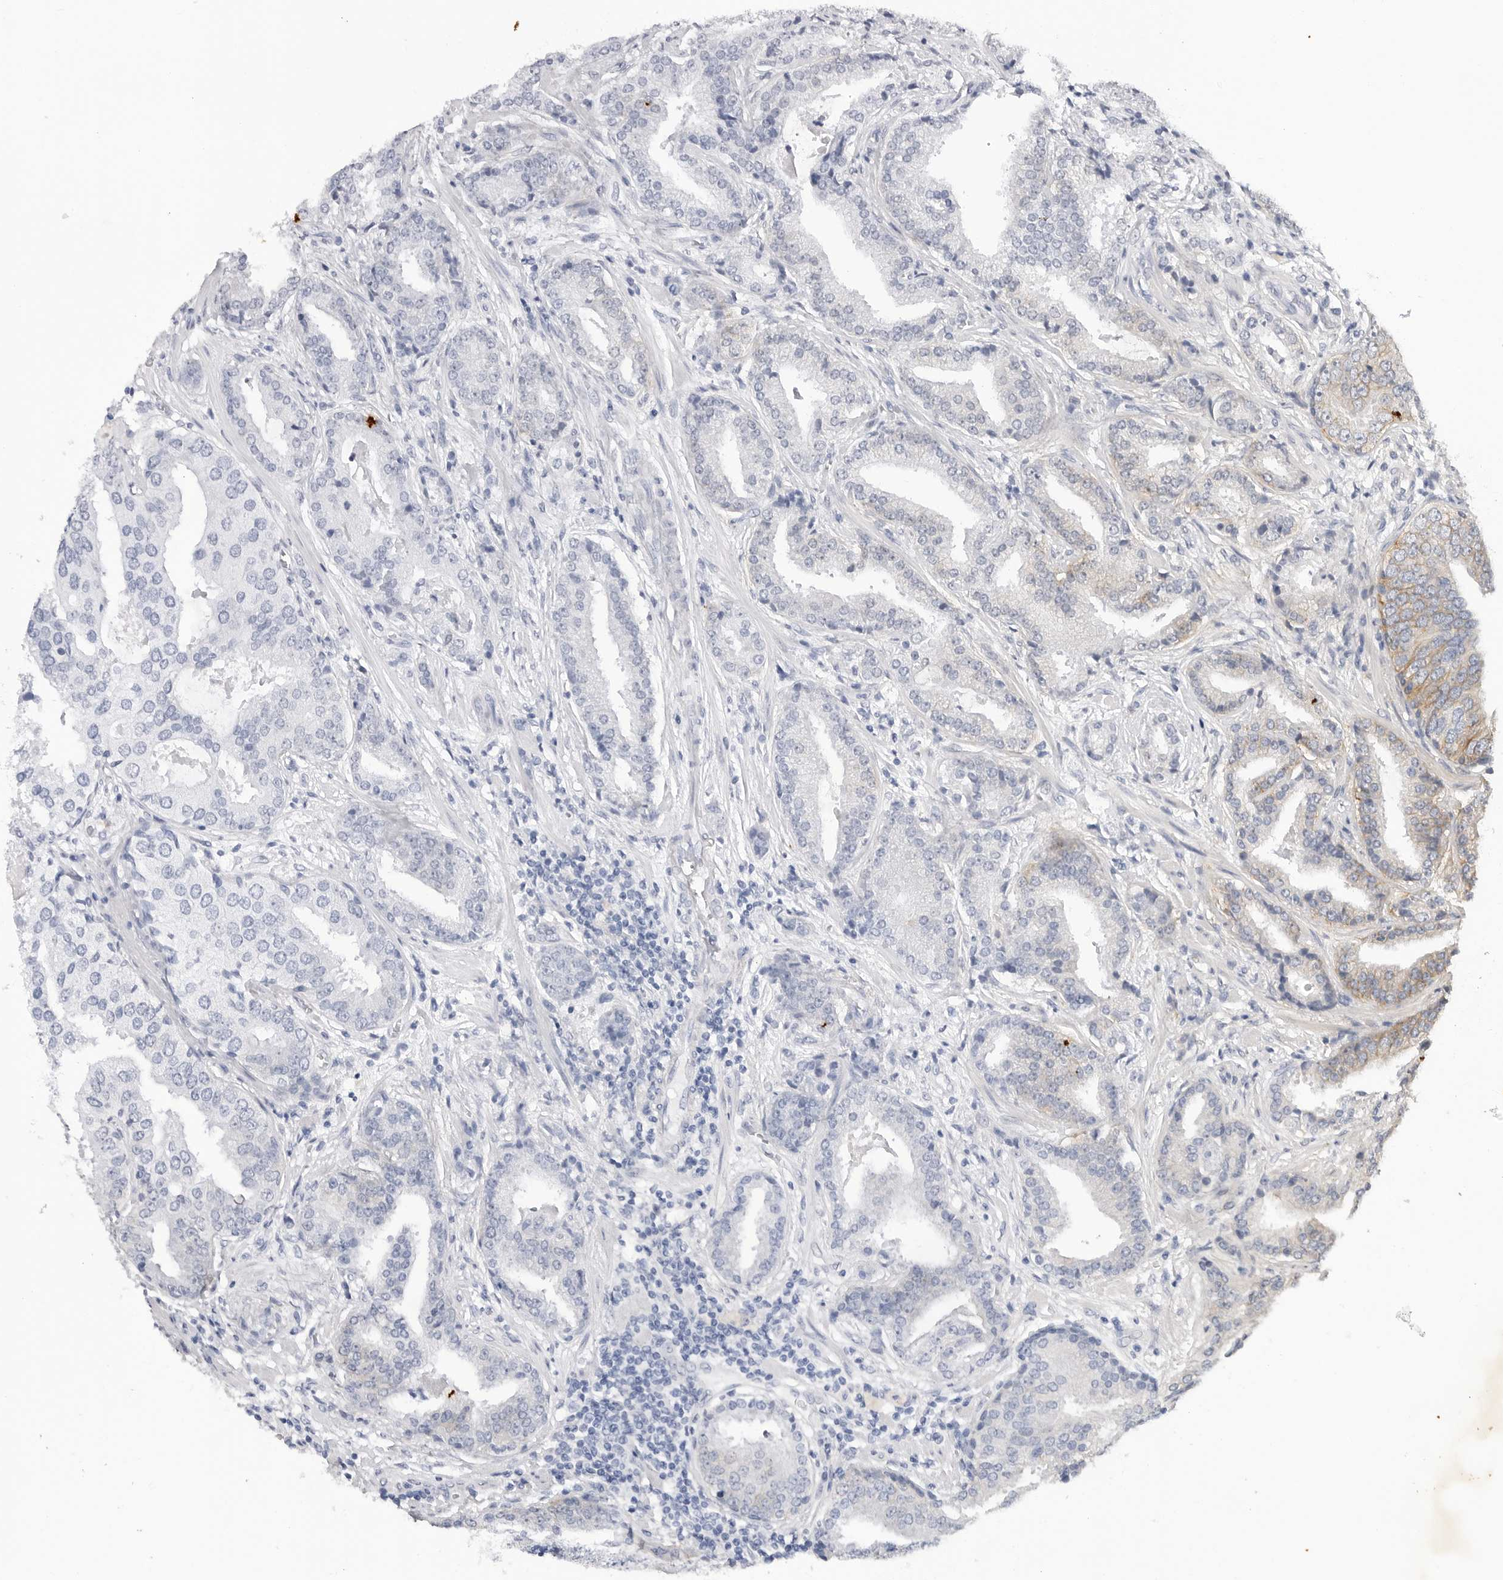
{"staining": {"intensity": "weak", "quantity": "<25%", "location": "cytoplasmic/membranous"}, "tissue": "prostate cancer", "cell_type": "Tumor cells", "image_type": "cancer", "snomed": [{"axis": "morphology", "description": "Adenocarcinoma, Low grade"}, {"axis": "topography", "description": "Prostate"}], "caption": "Tumor cells show no significant staining in prostate cancer. Brightfield microscopy of immunohistochemistry stained with DAB (3,3'-diaminobenzidine) (brown) and hematoxylin (blue), captured at high magnification.", "gene": "SLC19A1", "patient": {"sex": "male", "age": 67}}